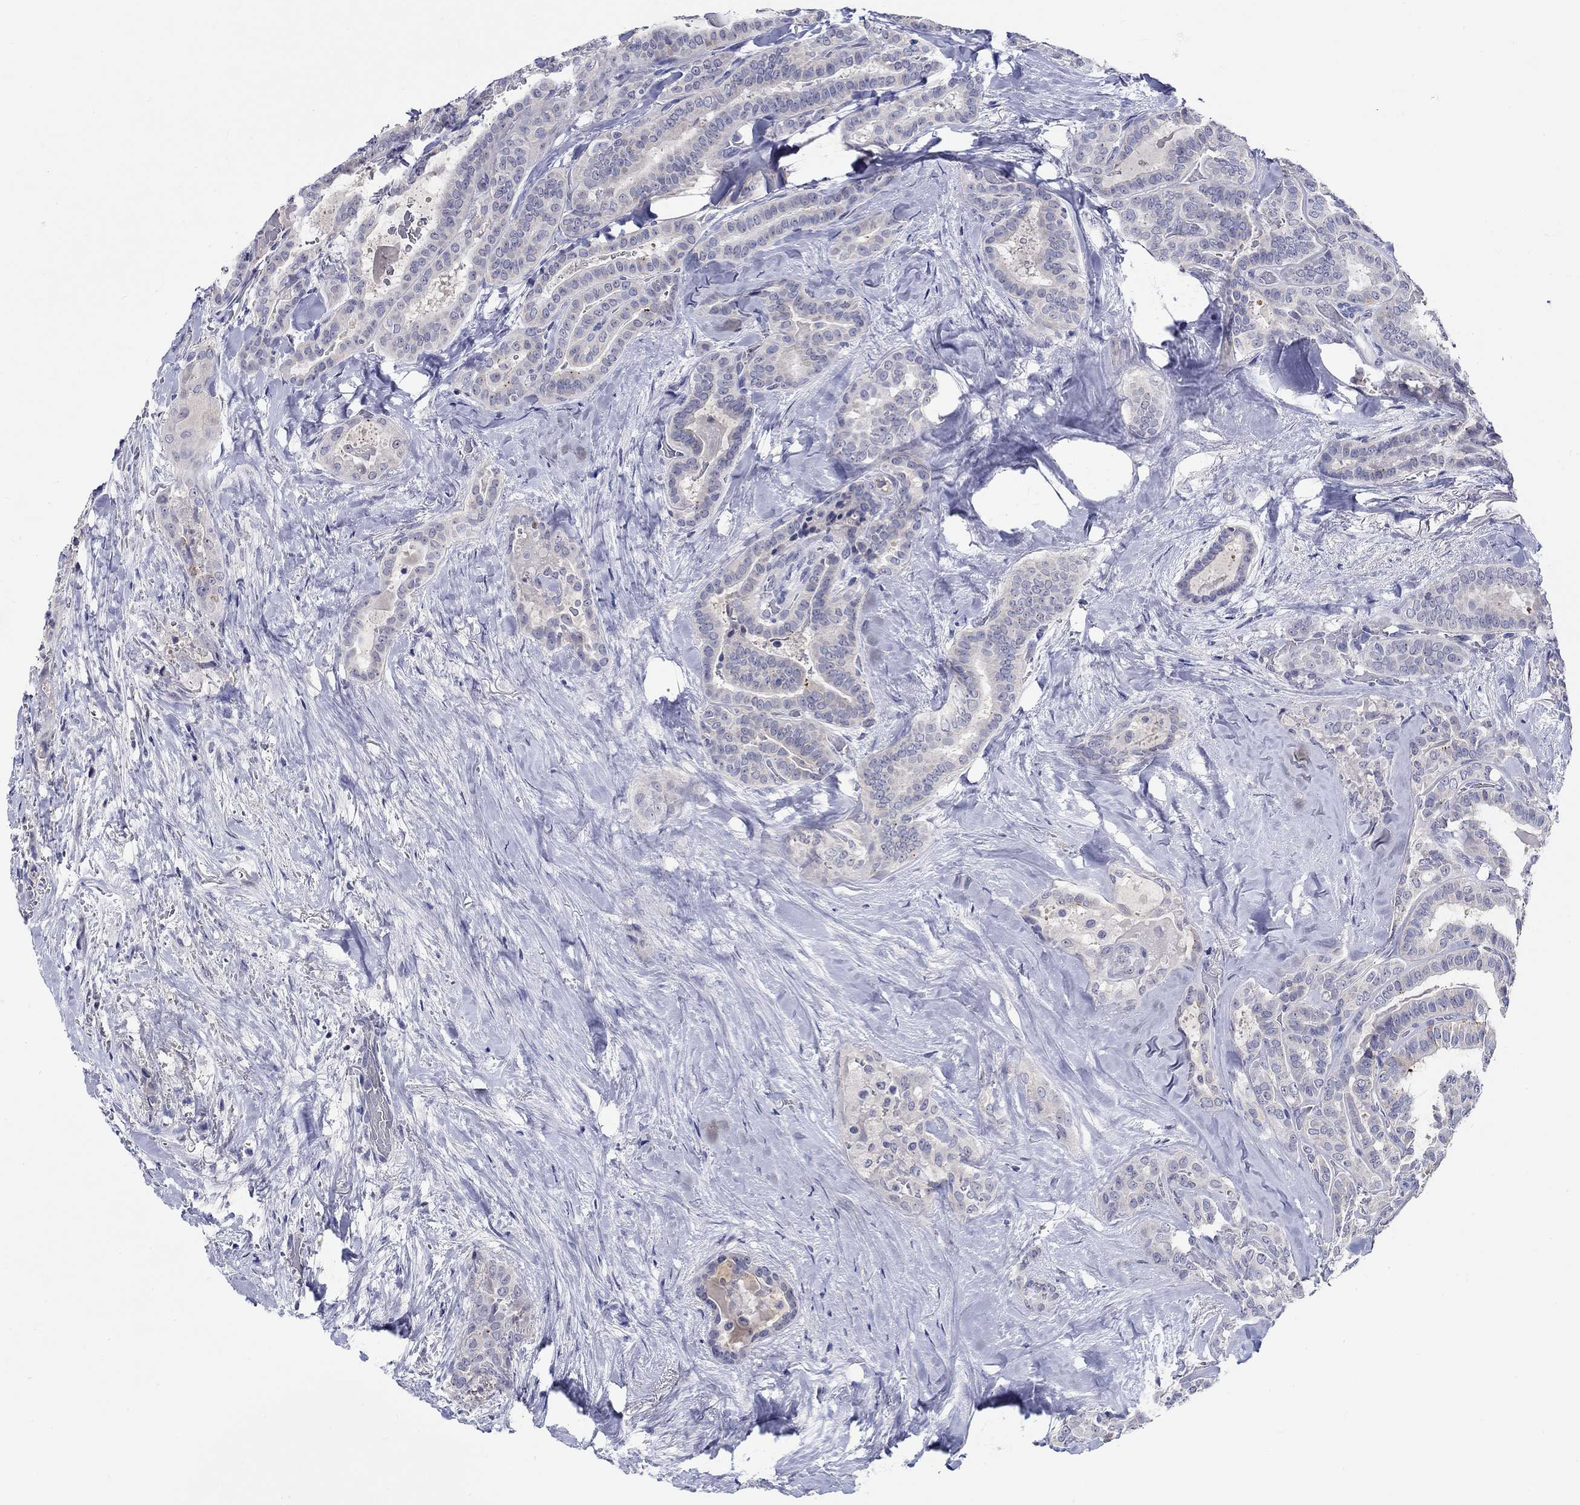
{"staining": {"intensity": "moderate", "quantity": "<25%", "location": "cytoplasmic/membranous"}, "tissue": "thyroid cancer", "cell_type": "Tumor cells", "image_type": "cancer", "snomed": [{"axis": "morphology", "description": "Papillary adenocarcinoma, NOS"}, {"axis": "topography", "description": "Thyroid gland"}], "caption": "High-power microscopy captured an immunohistochemistry (IHC) photomicrograph of papillary adenocarcinoma (thyroid), revealing moderate cytoplasmic/membranous staining in about <25% of tumor cells.", "gene": "SLC30A3", "patient": {"sex": "female", "age": 39}}